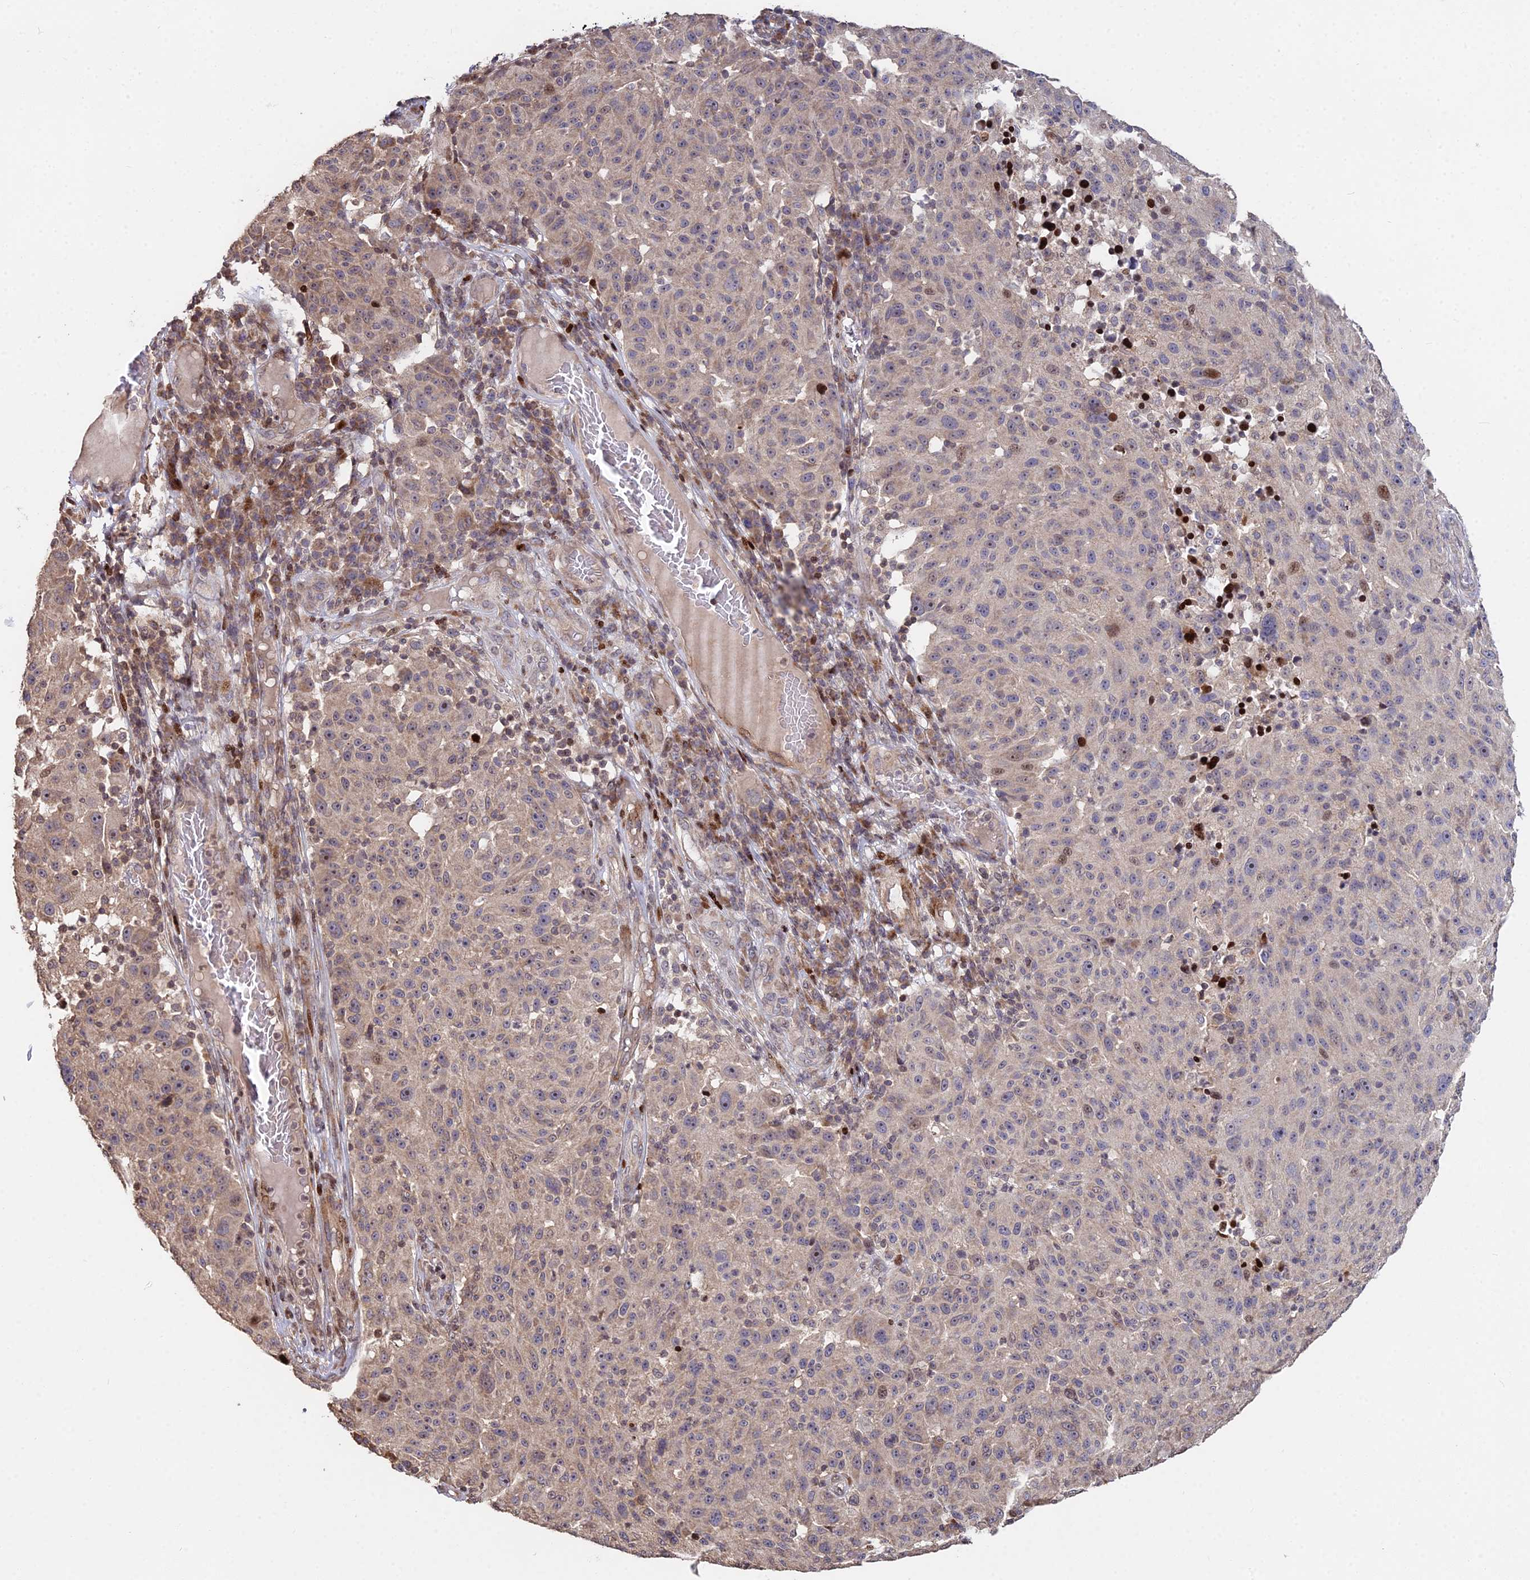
{"staining": {"intensity": "weak", "quantity": "<25%", "location": "cytoplasmic/membranous"}, "tissue": "melanoma", "cell_type": "Tumor cells", "image_type": "cancer", "snomed": [{"axis": "morphology", "description": "Malignant melanoma, NOS"}, {"axis": "topography", "description": "Skin"}], "caption": "Histopathology image shows no protein positivity in tumor cells of melanoma tissue.", "gene": "RBMS2", "patient": {"sex": "male", "age": 53}}